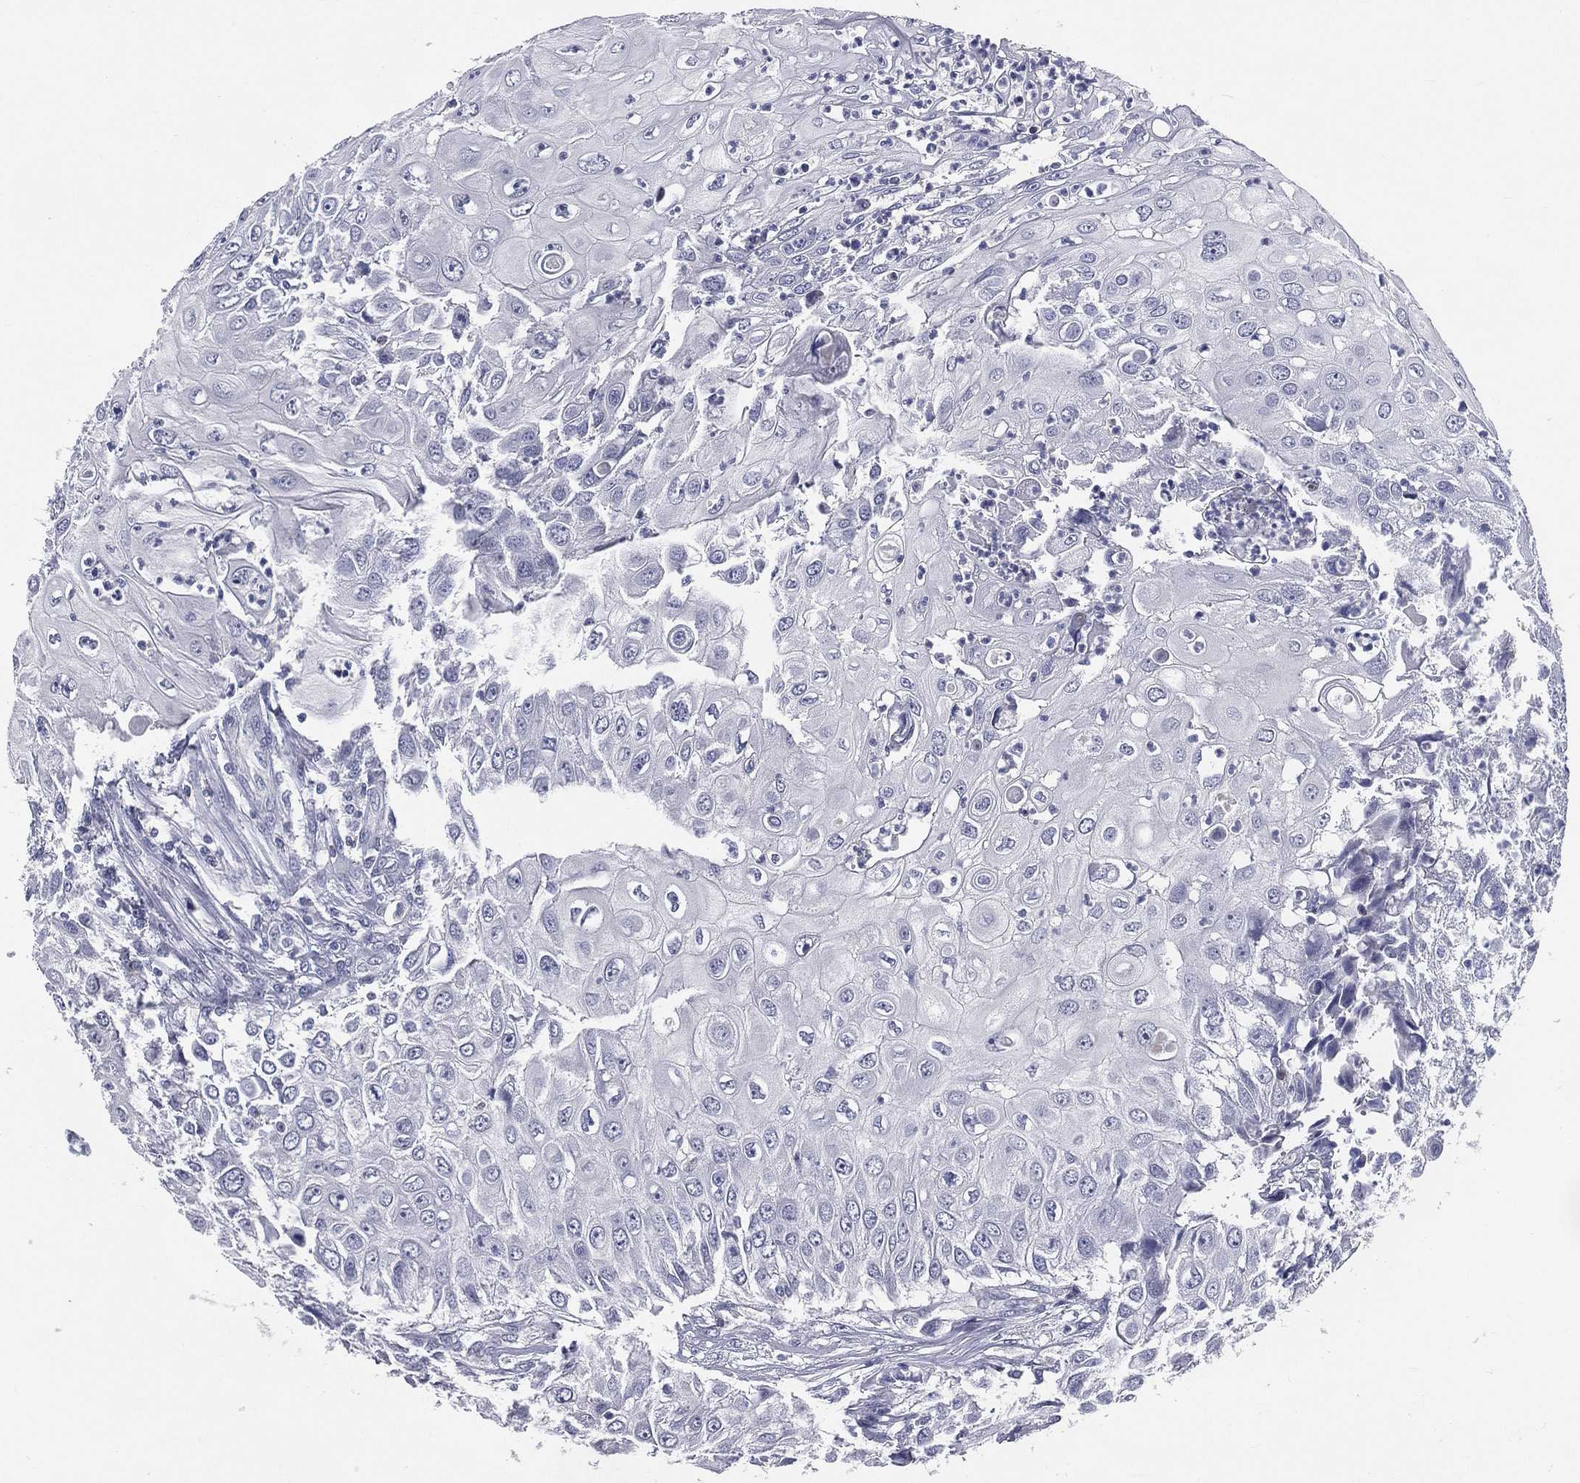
{"staining": {"intensity": "negative", "quantity": "none", "location": "none"}, "tissue": "urothelial cancer", "cell_type": "Tumor cells", "image_type": "cancer", "snomed": [{"axis": "morphology", "description": "Urothelial carcinoma, High grade"}, {"axis": "topography", "description": "Urinary bladder"}], "caption": "Tumor cells show no significant protein staining in urothelial carcinoma (high-grade).", "gene": "IFT27", "patient": {"sex": "female", "age": 79}}